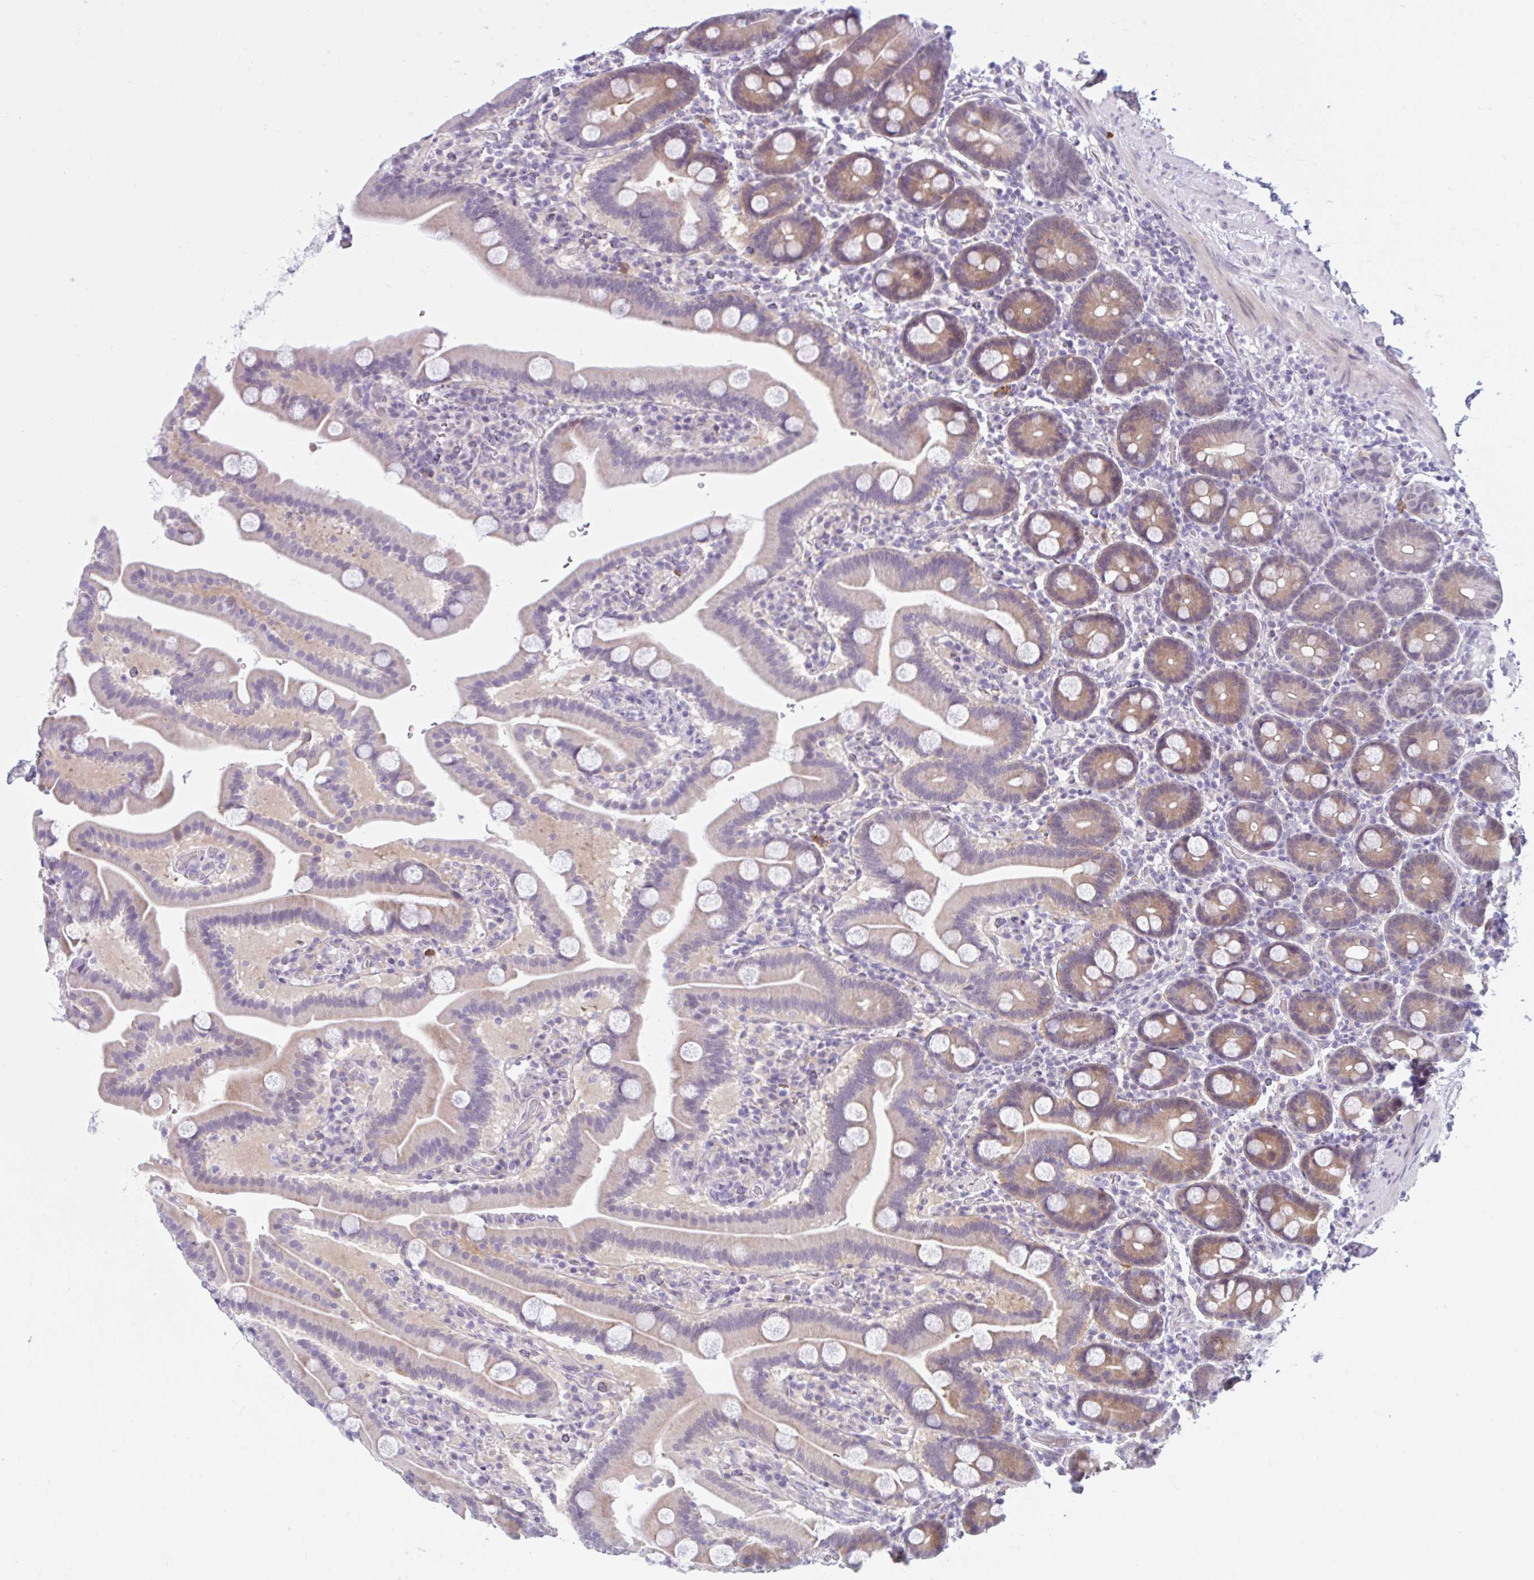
{"staining": {"intensity": "moderate", "quantity": "<25%", "location": "cytoplasmic/membranous"}, "tissue": "duodenum", "cell_type": "Glandular cells", "image_type": "normal", "snomed": [{"axis": "morphology", "description": "Normal tissue, NOS"}, {"axis": "topography", "description": "Duodenum"}], "caption": "Glandular cells display low levels of moderate cytoplasmic/membranous expression in approximately <25% of cells in unremarkable human duodenum.", "gene": "FAM153A", "patient": {"sex": "male", "age": 55}}